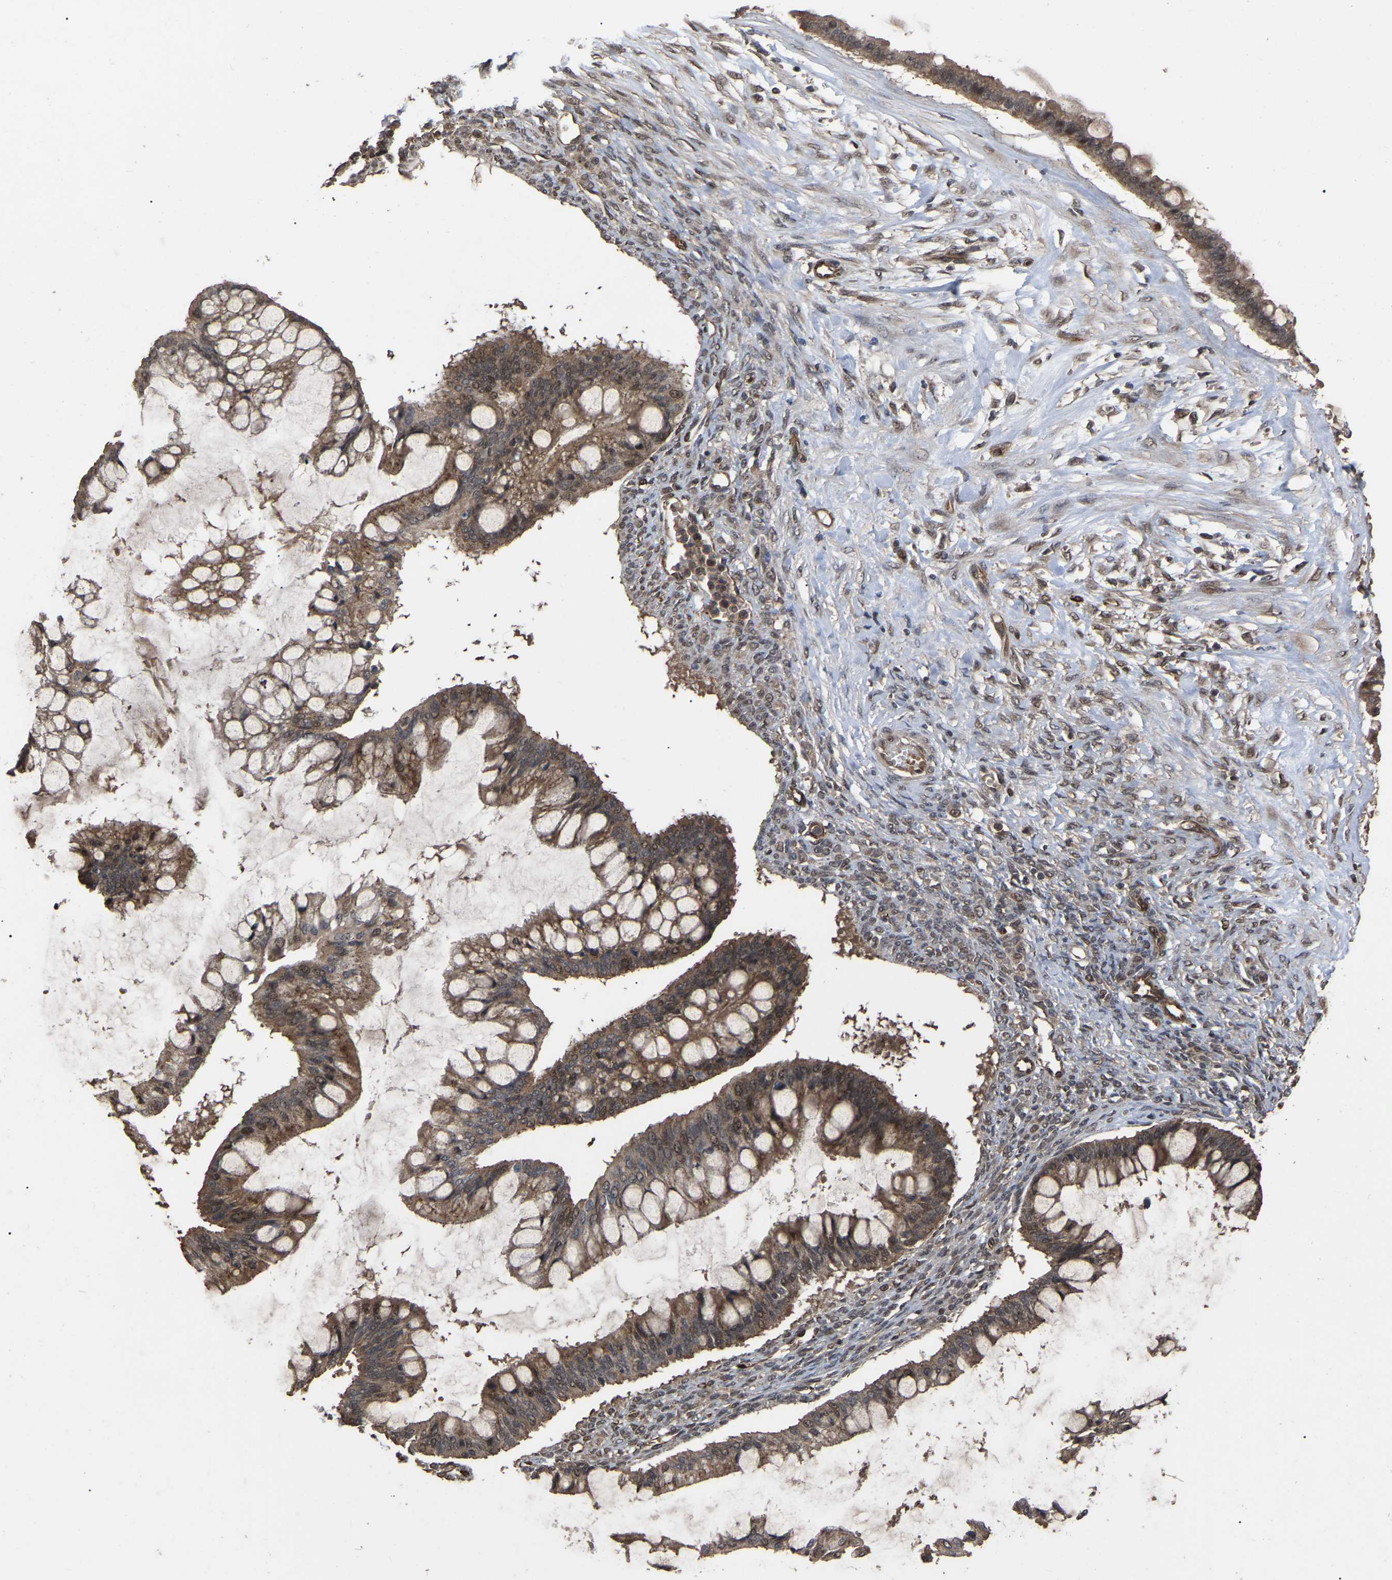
{"staining": {"intensity": "moderate", "quantity": ">75%", "location": "cytoplasmic/membranous"}, "tissue": "ovarian cancer", "cell_type": "Tumor cells", "image_type": "cancer", "snomed": [{"axis": "morphology", "description": "Cystadenocarcinoma, mucinous, NOS"}, {"axis": "topography", "description": "Ovary"}], "caption": "Immunohistochemical staining of human ovarian cancer shows medium levels of moderate cytoplasmic/membranous protein staining in about >75% of tumor cells.", "gene": "FAM161B", "patient": {"sex": "female", "age": 73}}